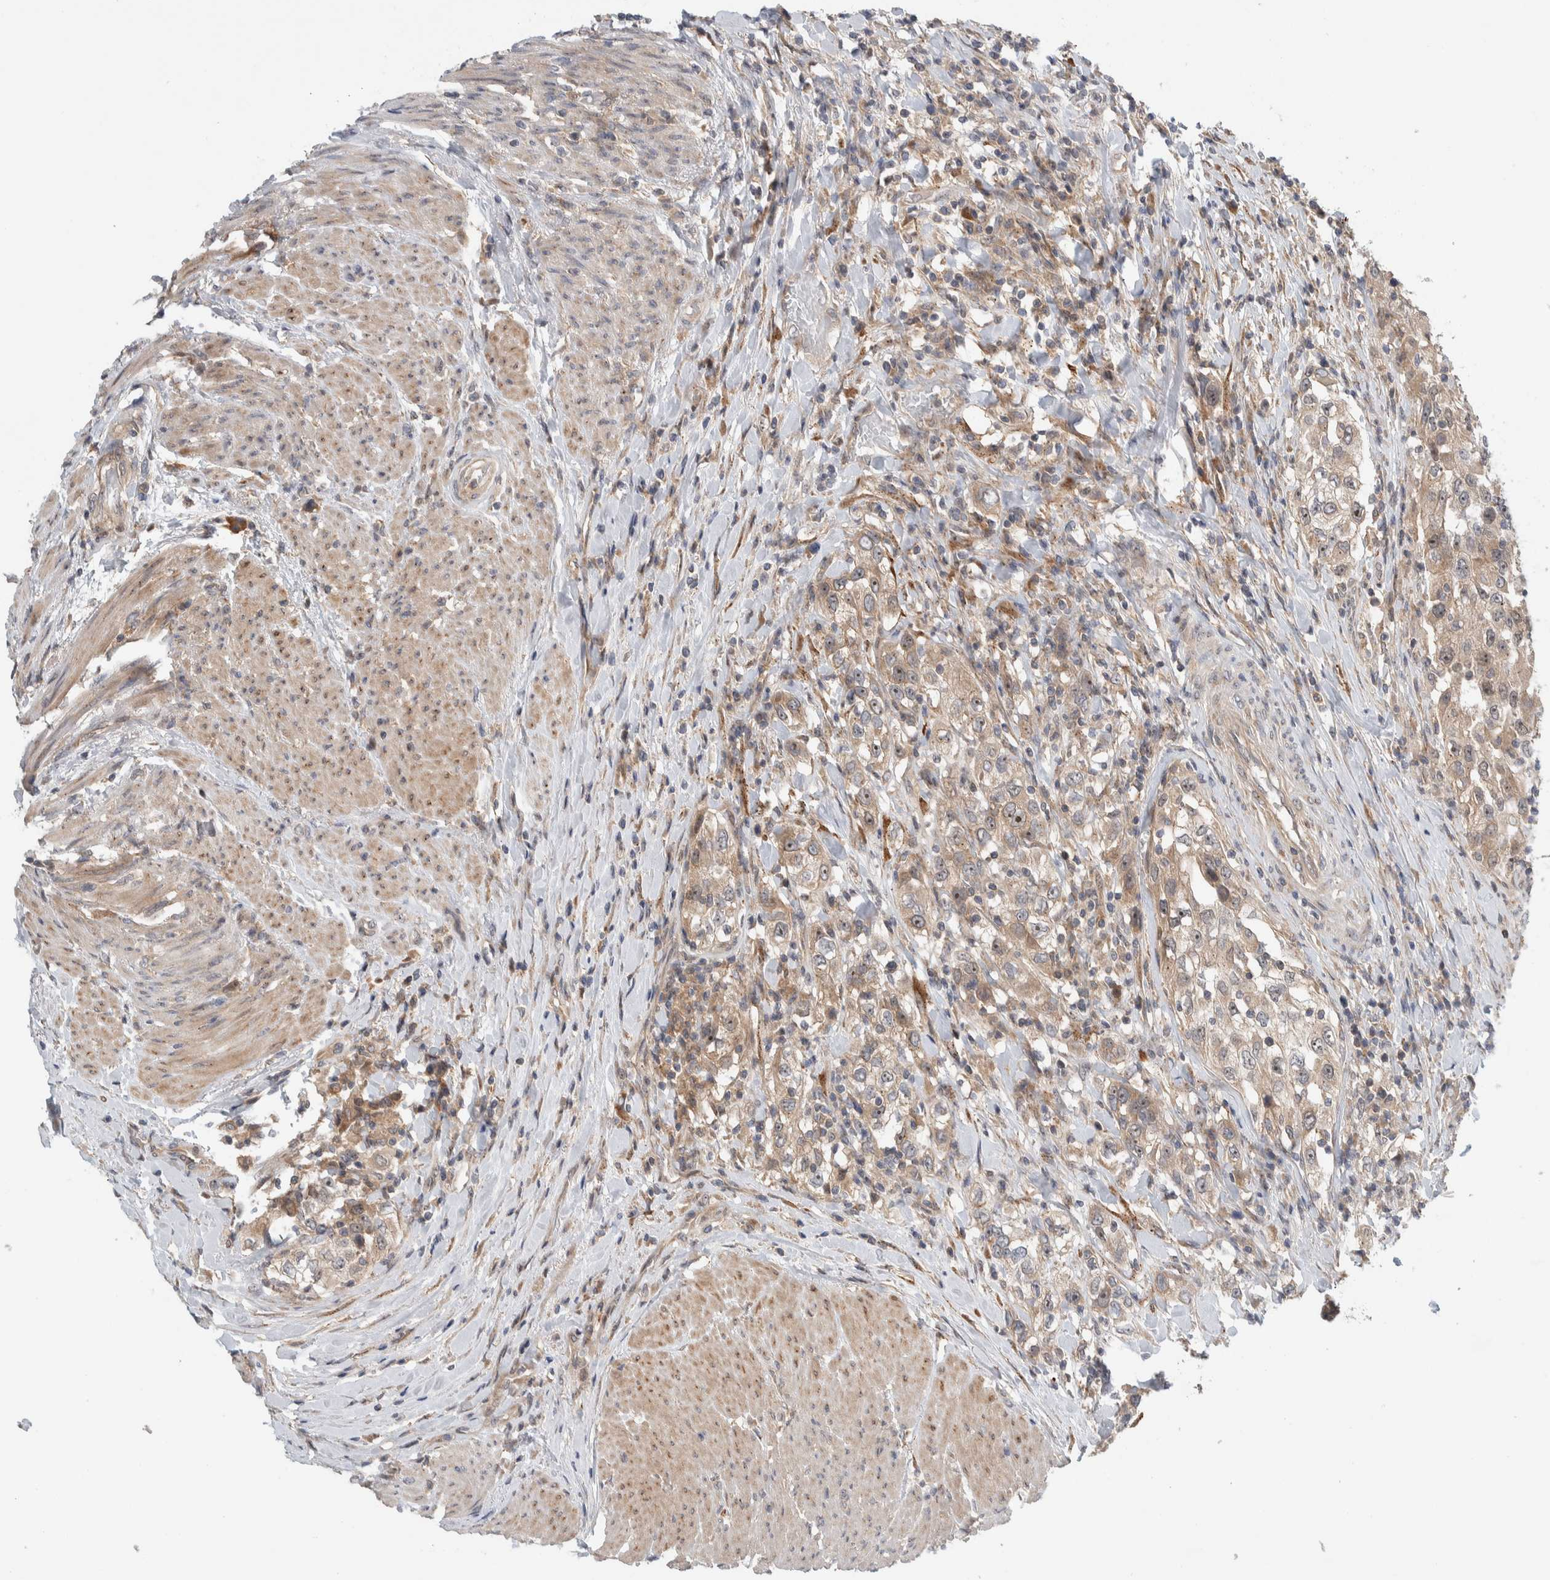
{"staining": {"intensity": "weak", "quantity": ">75%", "location": "cytoplasmic/membranous,nuclear"}, "tissue": "urothelial cancer", "cell_type": "Tumor cells", "image_type": "cancer", "snomed": [{"axis": "morphology", "description": "Urothelial carcinoma, High grade"}, {"axis": "topography", "description": "Urinary bladder"}], "caption": "Immunohistochemical staining of human urothelial carcinoma (high-grade) shows weak cytoplasmic/membranous and nuclear protein expression in approximately >75% of tumor cells.", "gene": "MPRIP", "patient": {"sex": "female", "age": 80}}